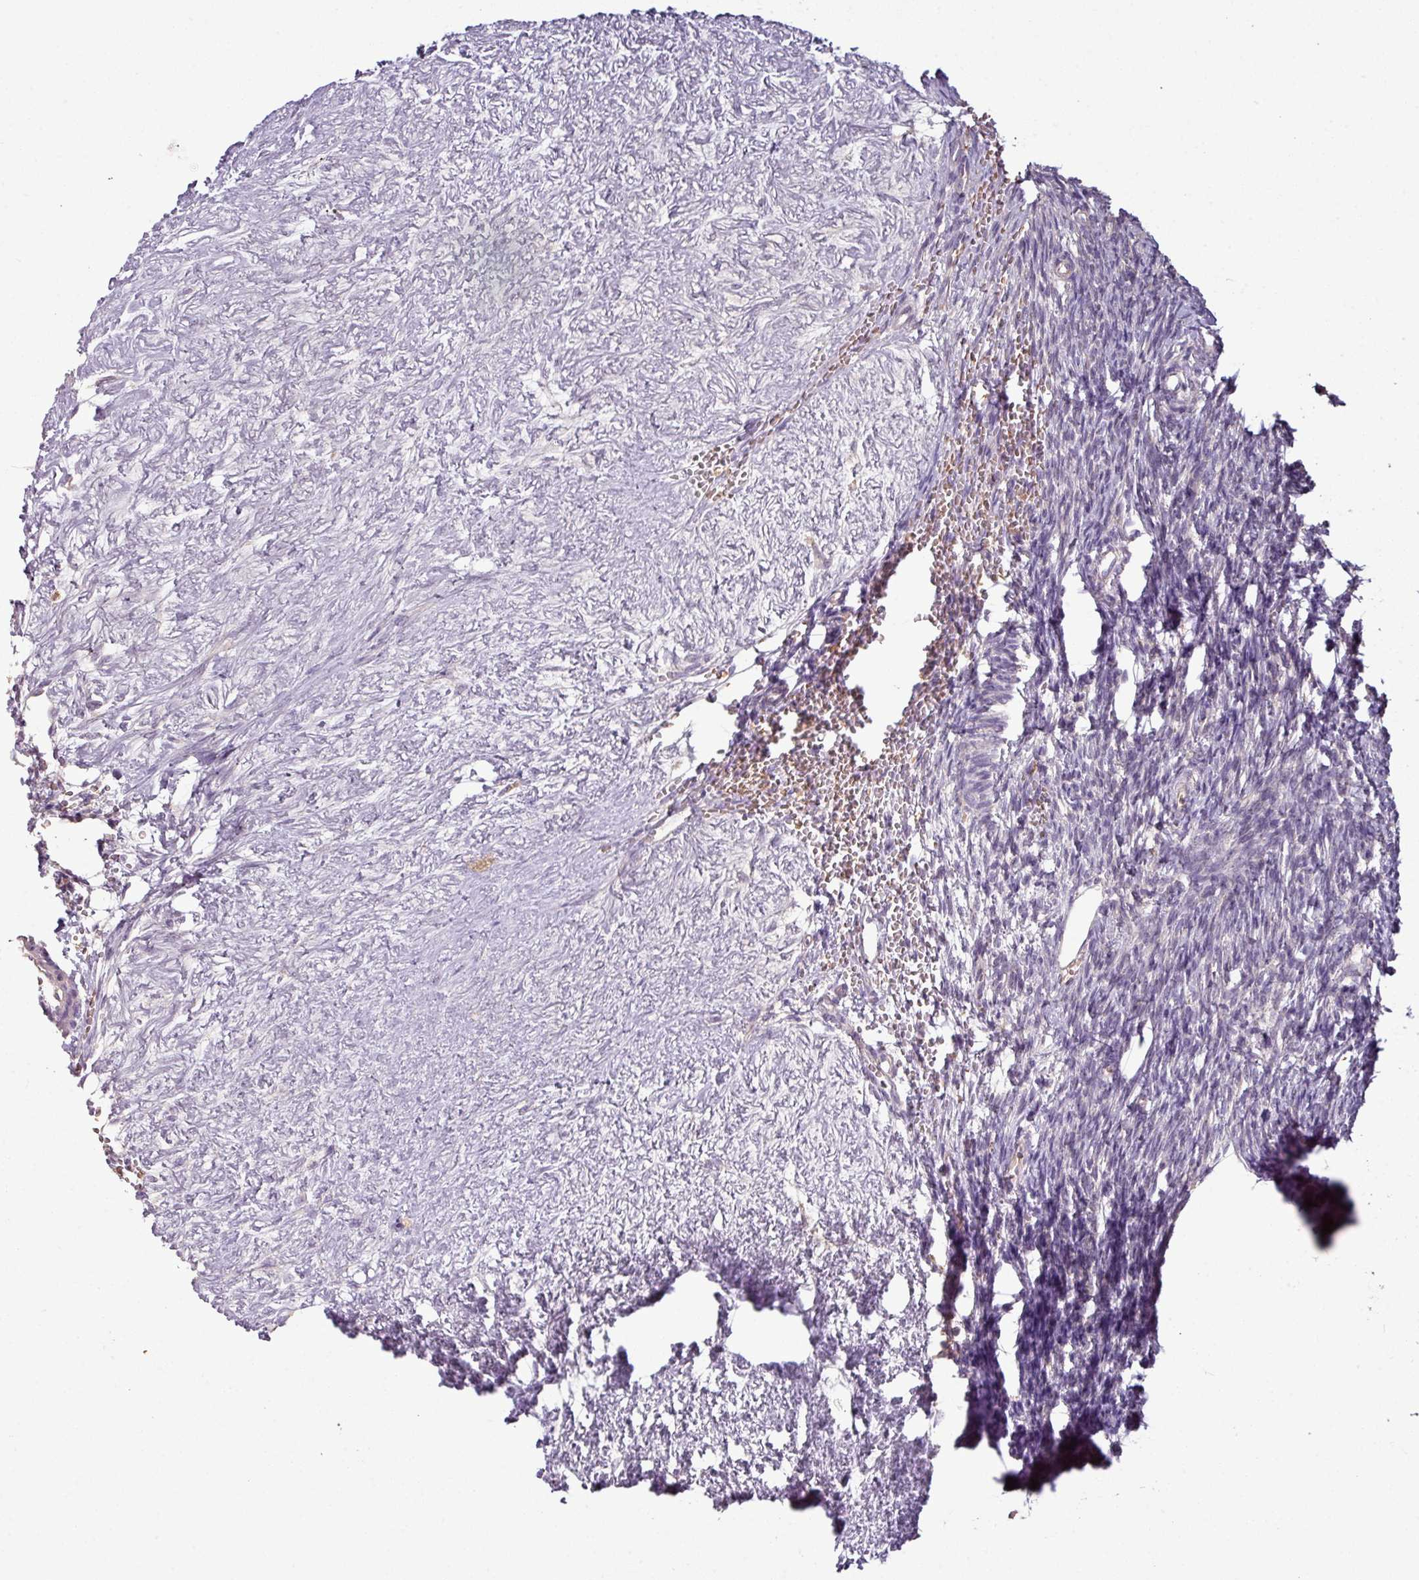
{"staining": {"intensity": "weak", "quantity": "25%-75%", "location": "cytoplasmic/membranous"}, "tissue": "ovary", "cell_type": "Ovarian stroma cells", "image_type": "normal", "snomed": [{"axis": "morphology", "description": "Normal tissue, NOS"}, {"axis": "topography", "description": "Ovary"}], "caption": "The immunohistochemical stain labels weak cytoplasmic/membranous positivity in ovarian stroma cells of benign ovary. (IHC, brightfield microscopy, high magnification).", "gene": "NHSL2", "patient": {"sex": "female", "age": 39}}